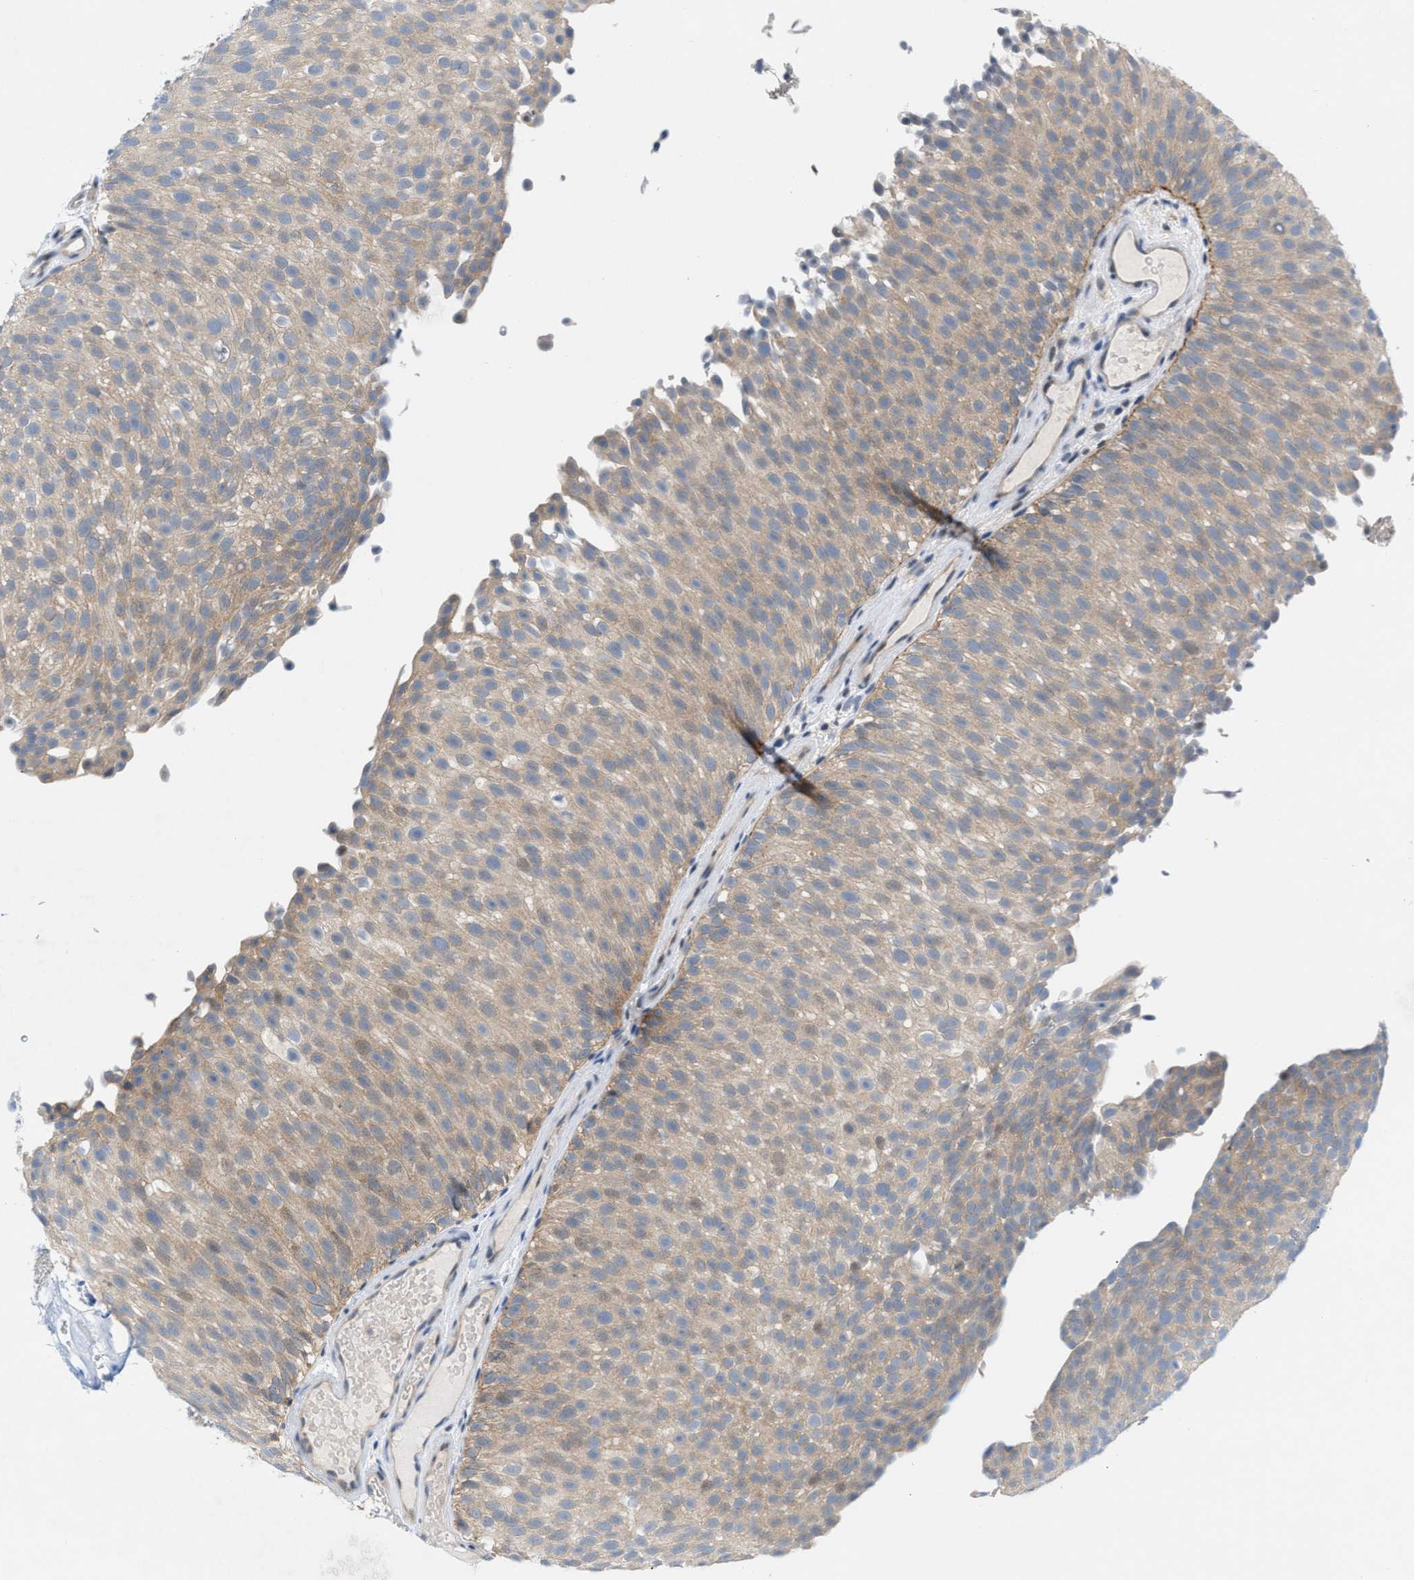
{"staining": {"intensity": "weak", "quantity": ">75%", "location": "cytoplasmic/membranous"}, "tissue": "urothelial cancer", "cell_type": "Tumor cells", "image_type": "cancer", "snomed": [{"axis": "morphology", "description": "Urothelial carcinoma, Low grade"}, {"axis": "topography", "description": "Urinary bladder"}], "caption": "This photomicrograph displays urothelial carcinoma (low-grade) stained with immunohistochemistry (IHC) to label a protein in brown. The cytoplasmic/membranous of tumor cells show weak positivity for the protein. Nuclei are counter-stained blue.", "gene": "WIPI2", "patient": {"sex": "male", "age": 78}}